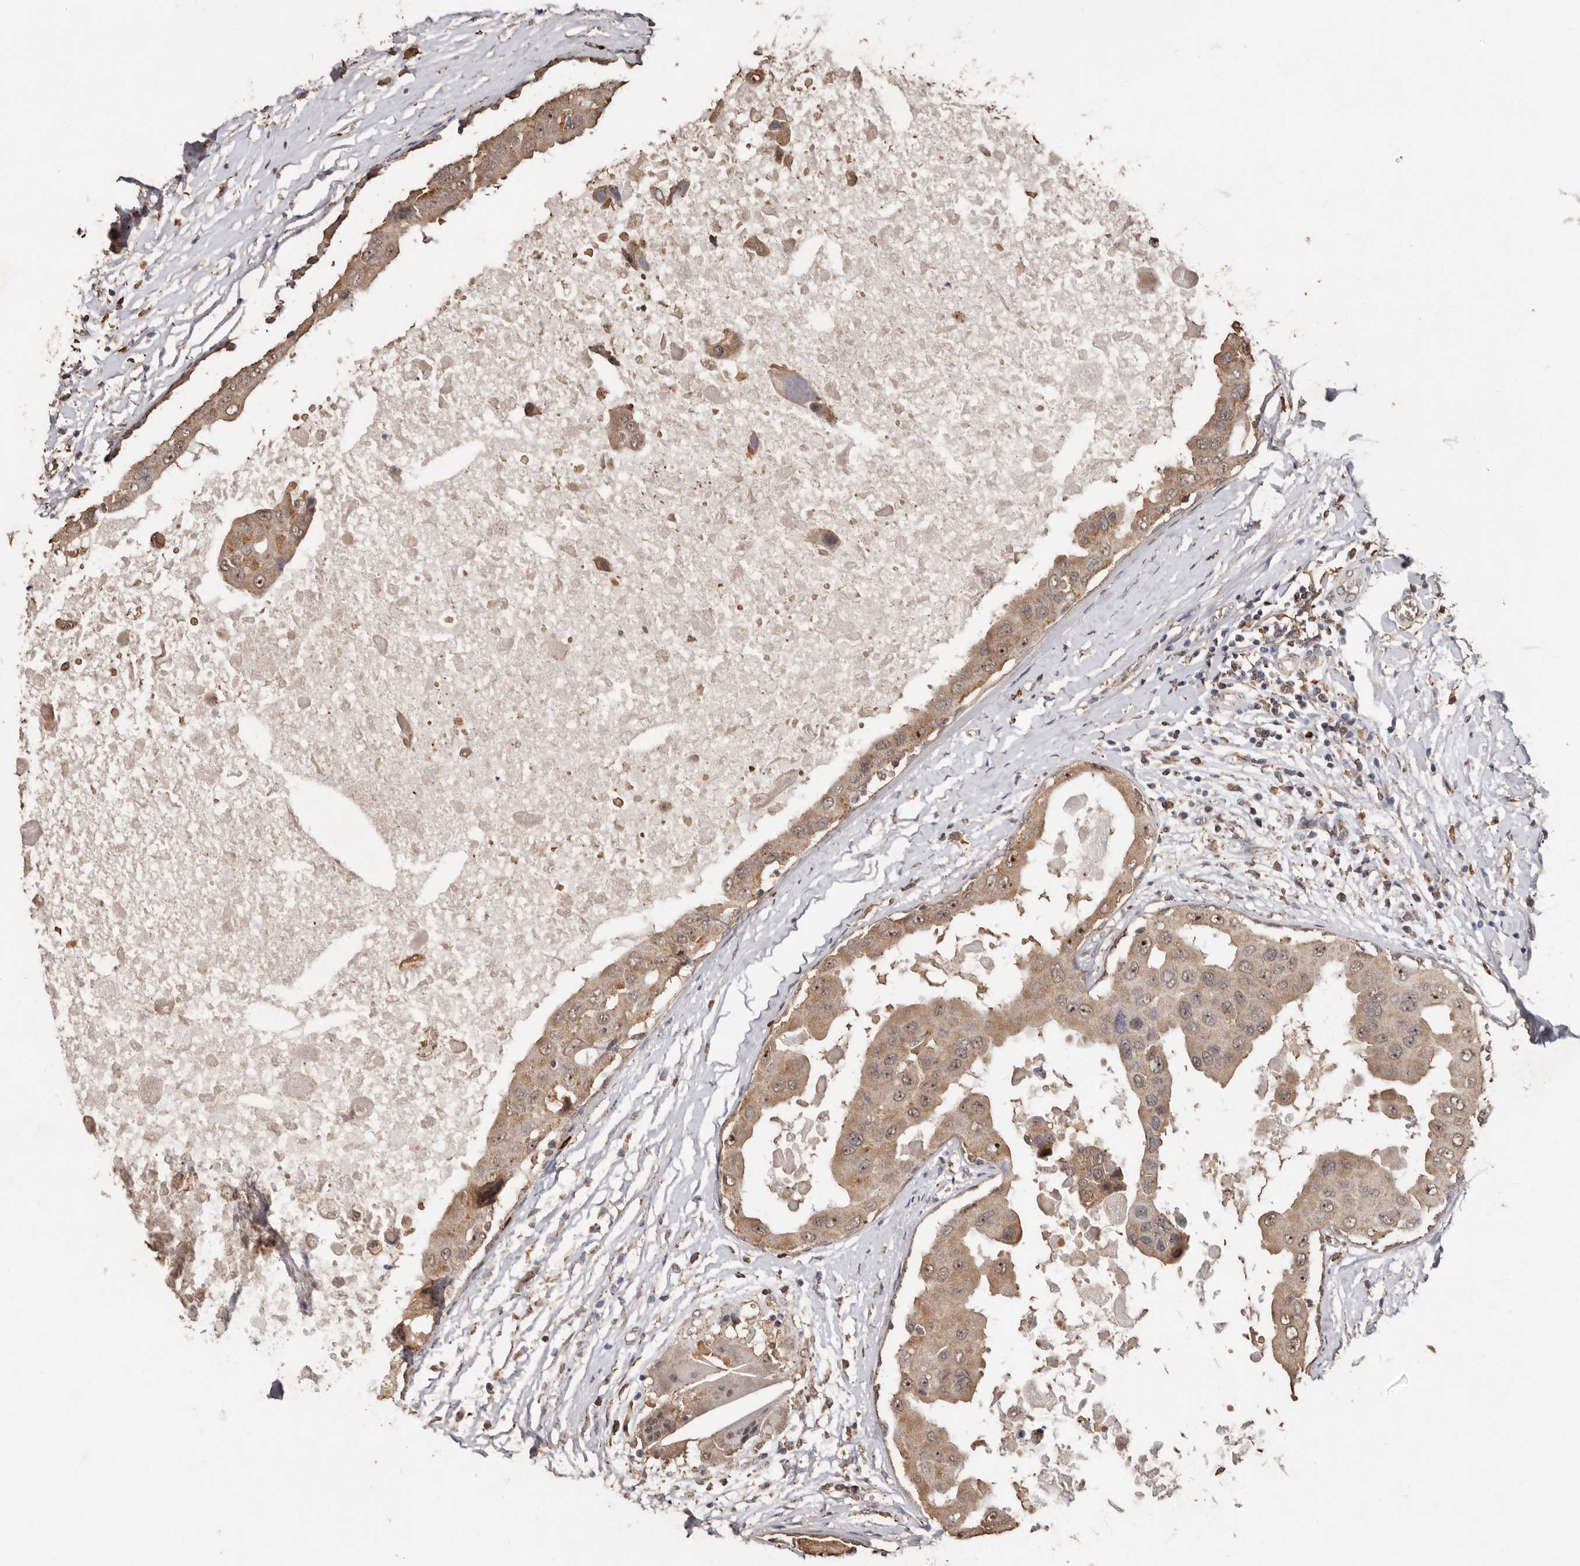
{"staining": {"intensity": "weak", "quantity": ">75%", "location": "cytoplasmic/membranous,nuclear"}, "tissue": "breast cancer", "cell_type": "Tumor cells", "image_type": "cancer", "snomed": [{"axis": "morphology", "description": "Duct carcinoma"}, {"axis": "topography", "description": "Breast"}], "caption": "IHC histopathology image of neoplastic tissue: infiltrating ductal carcinoma (breast) stained using immunohistochemistry (IHC) displays low levels of weak protein expression localized specifically in the cytoplasmic/membranous and nuclear of tumor cells, appearing as a cytoplasmic/membranous and nuclear brown color.", "gene": "GRAMD2A", "patient": {"sex": "female", "age": 27}}